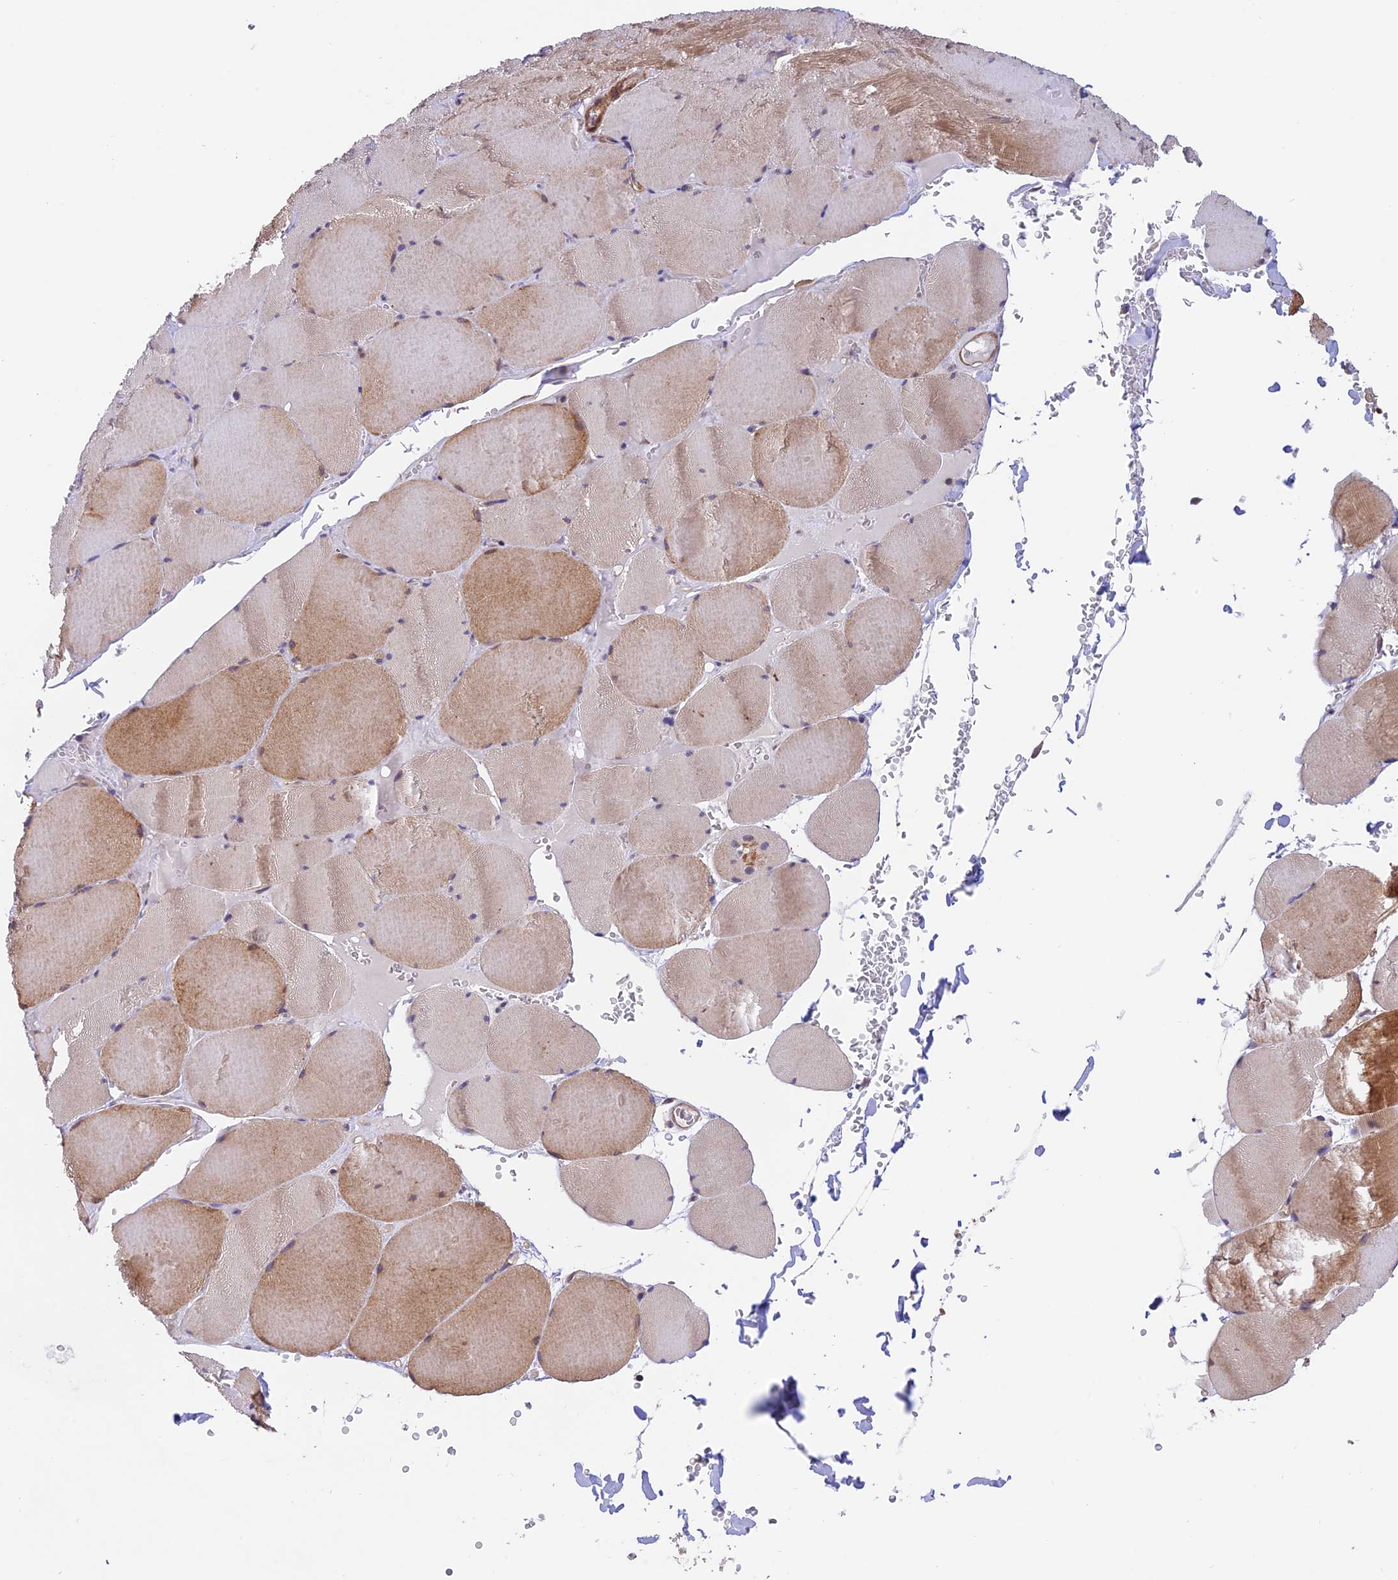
{"staining": {"intensity": "moderate", "quantity": "<25%", "location": "cytoplasmic/membranous"}, "tissue": "skeletal muscle", "cell_type": "Myocytes", "image_type": "normal", "snomed": [{"axis": "morphology", "description": "Normal tissue, NOS"}, {"axis": "topography", "description": "Skeletal muscle"}, {"axis": "topography", "description": "Head-Neck"}], "caption": "DAB immunohistochemical staining of benign skeletal muscle reveals moderate cytoplasmic/membranous protein expression in about <25% of myocytes. The staining was performed using DAB to visualize the protein expression in brown, while the nuclei were stained in blue with hematoxylin (Magnification: 20x).", "gene": "PSMB3", "patient": {"sex": "male", "age": 66}}